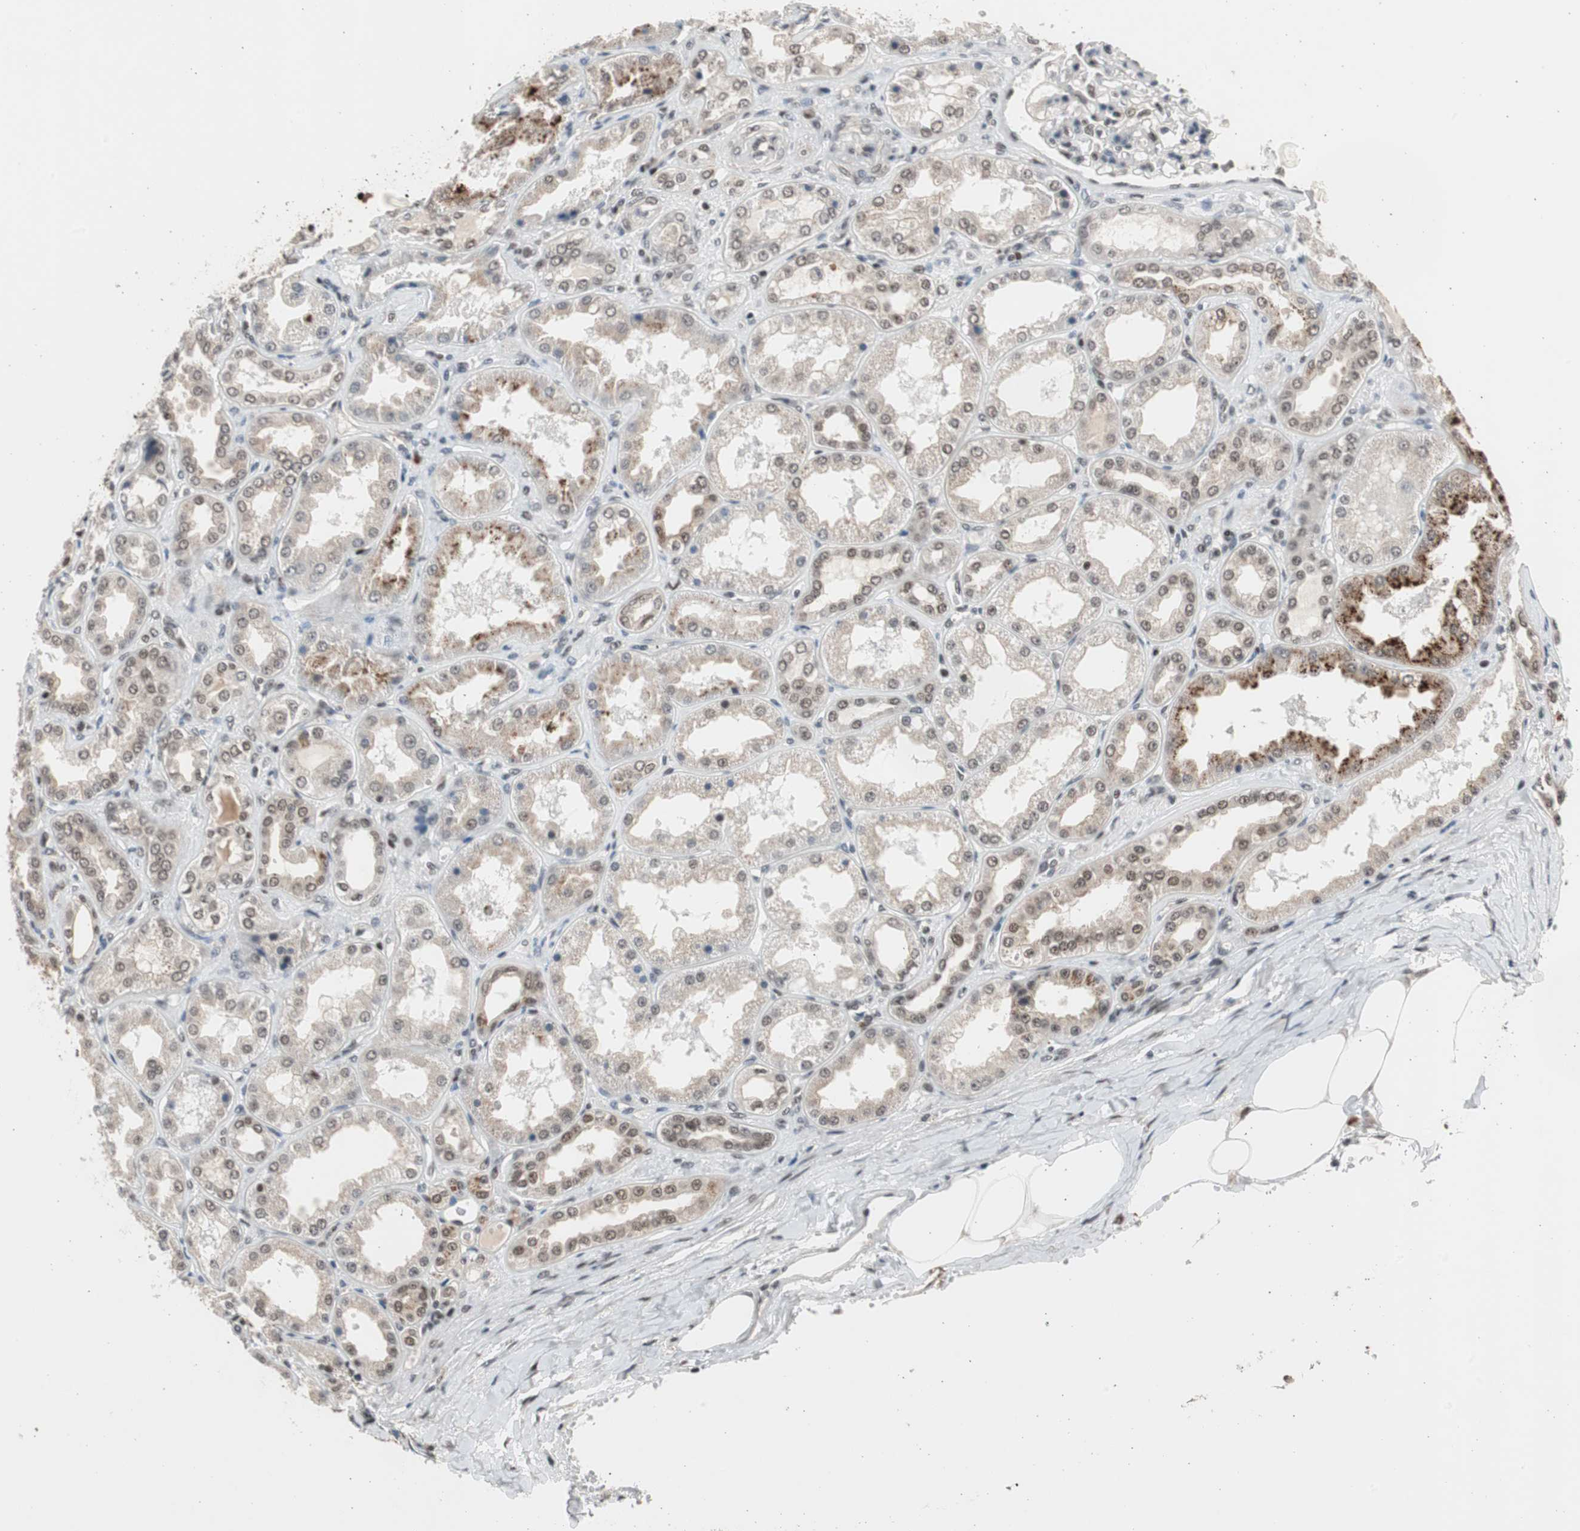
{"staining": {"intensity": "strong", "quantity": ">75%", "location": "nuclear"}, "tissue": "kidney", "cell_type": "Cells in glomeruli", "image_type": "normal", "snomed": [{"axis": "morphology", "description": "Normal tissue, NOS"}, {"axis": "topography", "description": "Kidney"}], "caption": "DAB immunohistochemical staining of benign human kidney demonstrates strong nuclear protein staining in about >75% of cells in glomeruli.", "gene": "RPA1", "patient": {"sex": "female", "age": 56}}